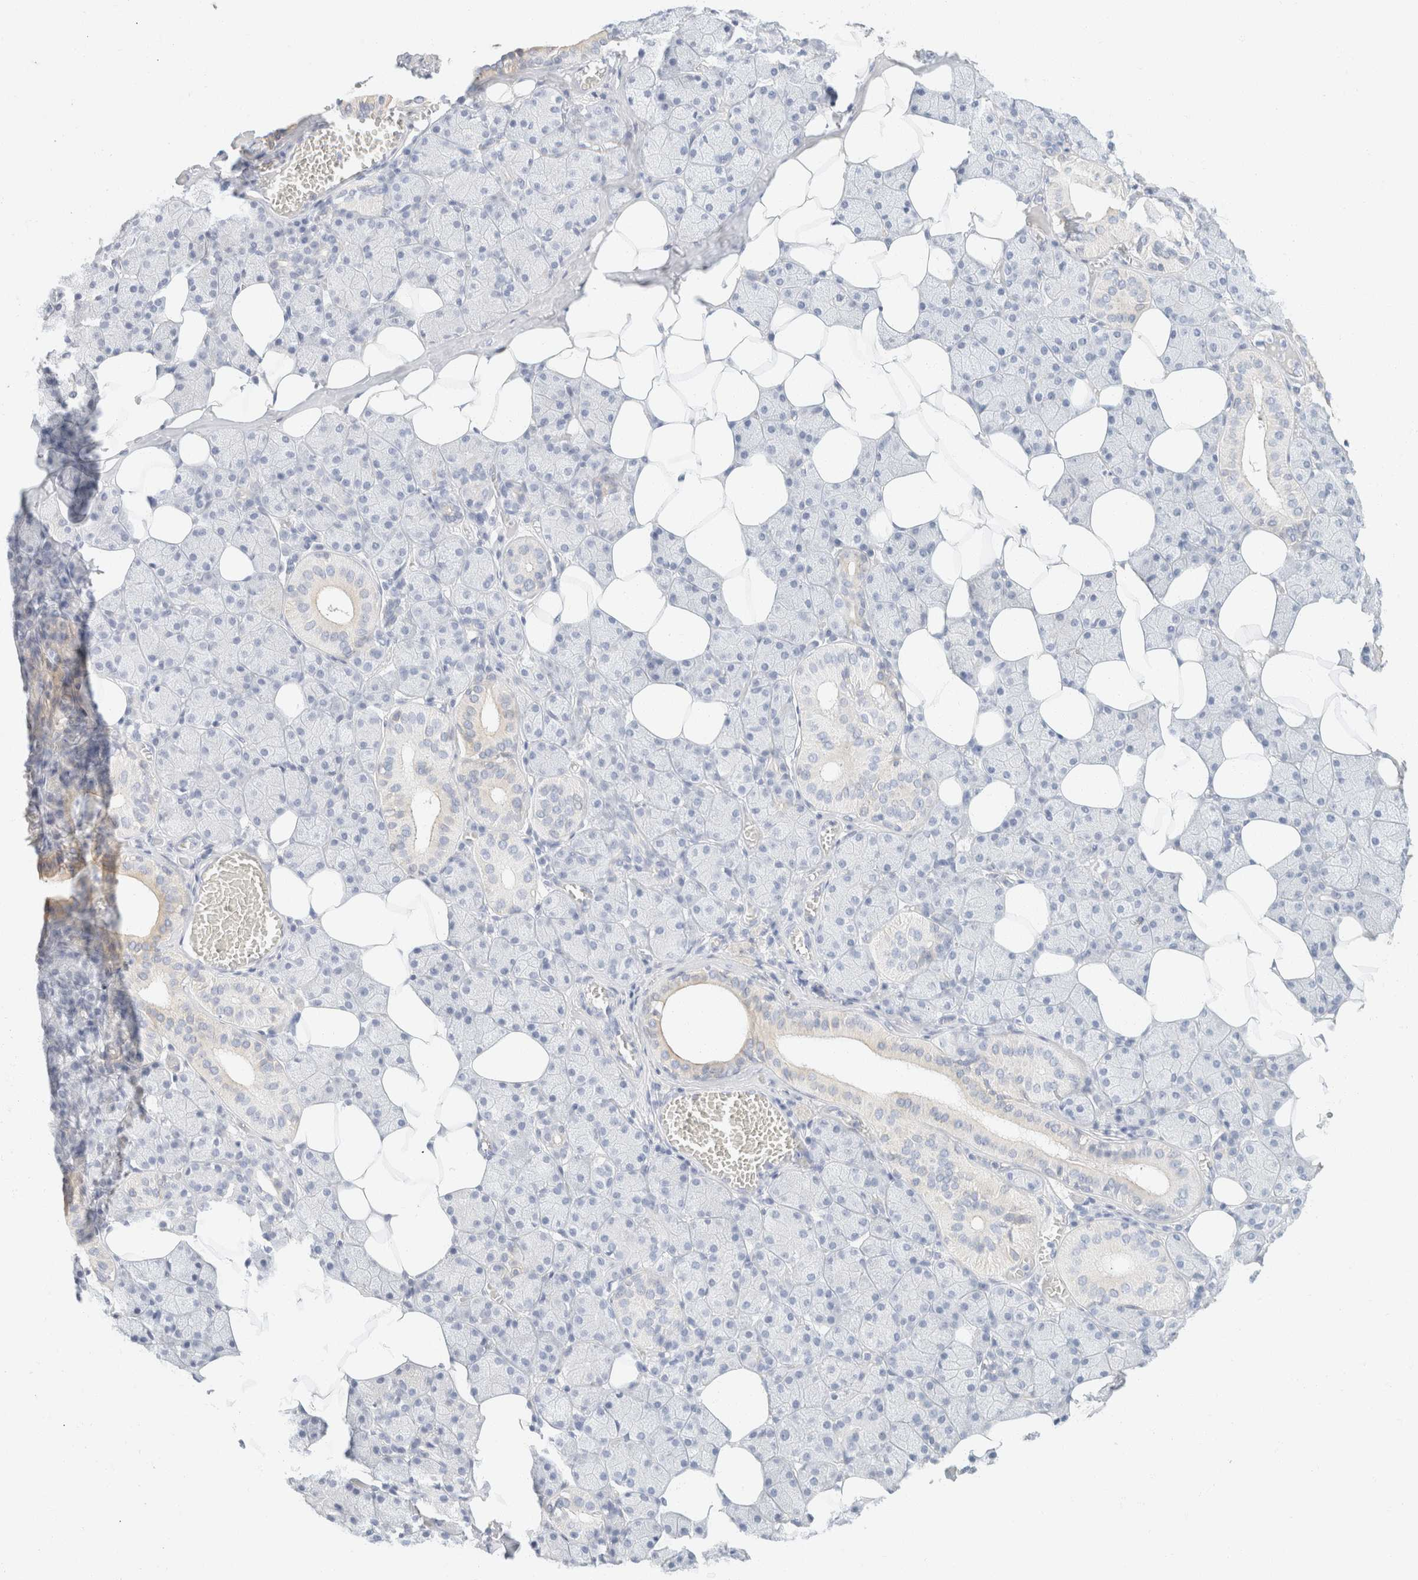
{"staining": {"intensity": "weak", "quantity": "<25%", "location": "cytoplasmic/membranous"}, "tissue": "salivary gland", "cell_type": "Glandular cells", "image_type": "normal", "snomed": [{"axis": "morphology", "description": "Normal tissue, NOS"}, {"axis": "topography", "description": "Salivary gland"}], "caption": "This photomicrograph is of unremarkable salivary gland stained with immunohistochemistry (IHC) to label a protein in brown with the nuclei are counter-stained blue. There is no positivity in glandular cells. (DAB immunohistochemistry, high magnification).", "gene": "KRT20", "patient": {"sex": "female", "age": 33}}